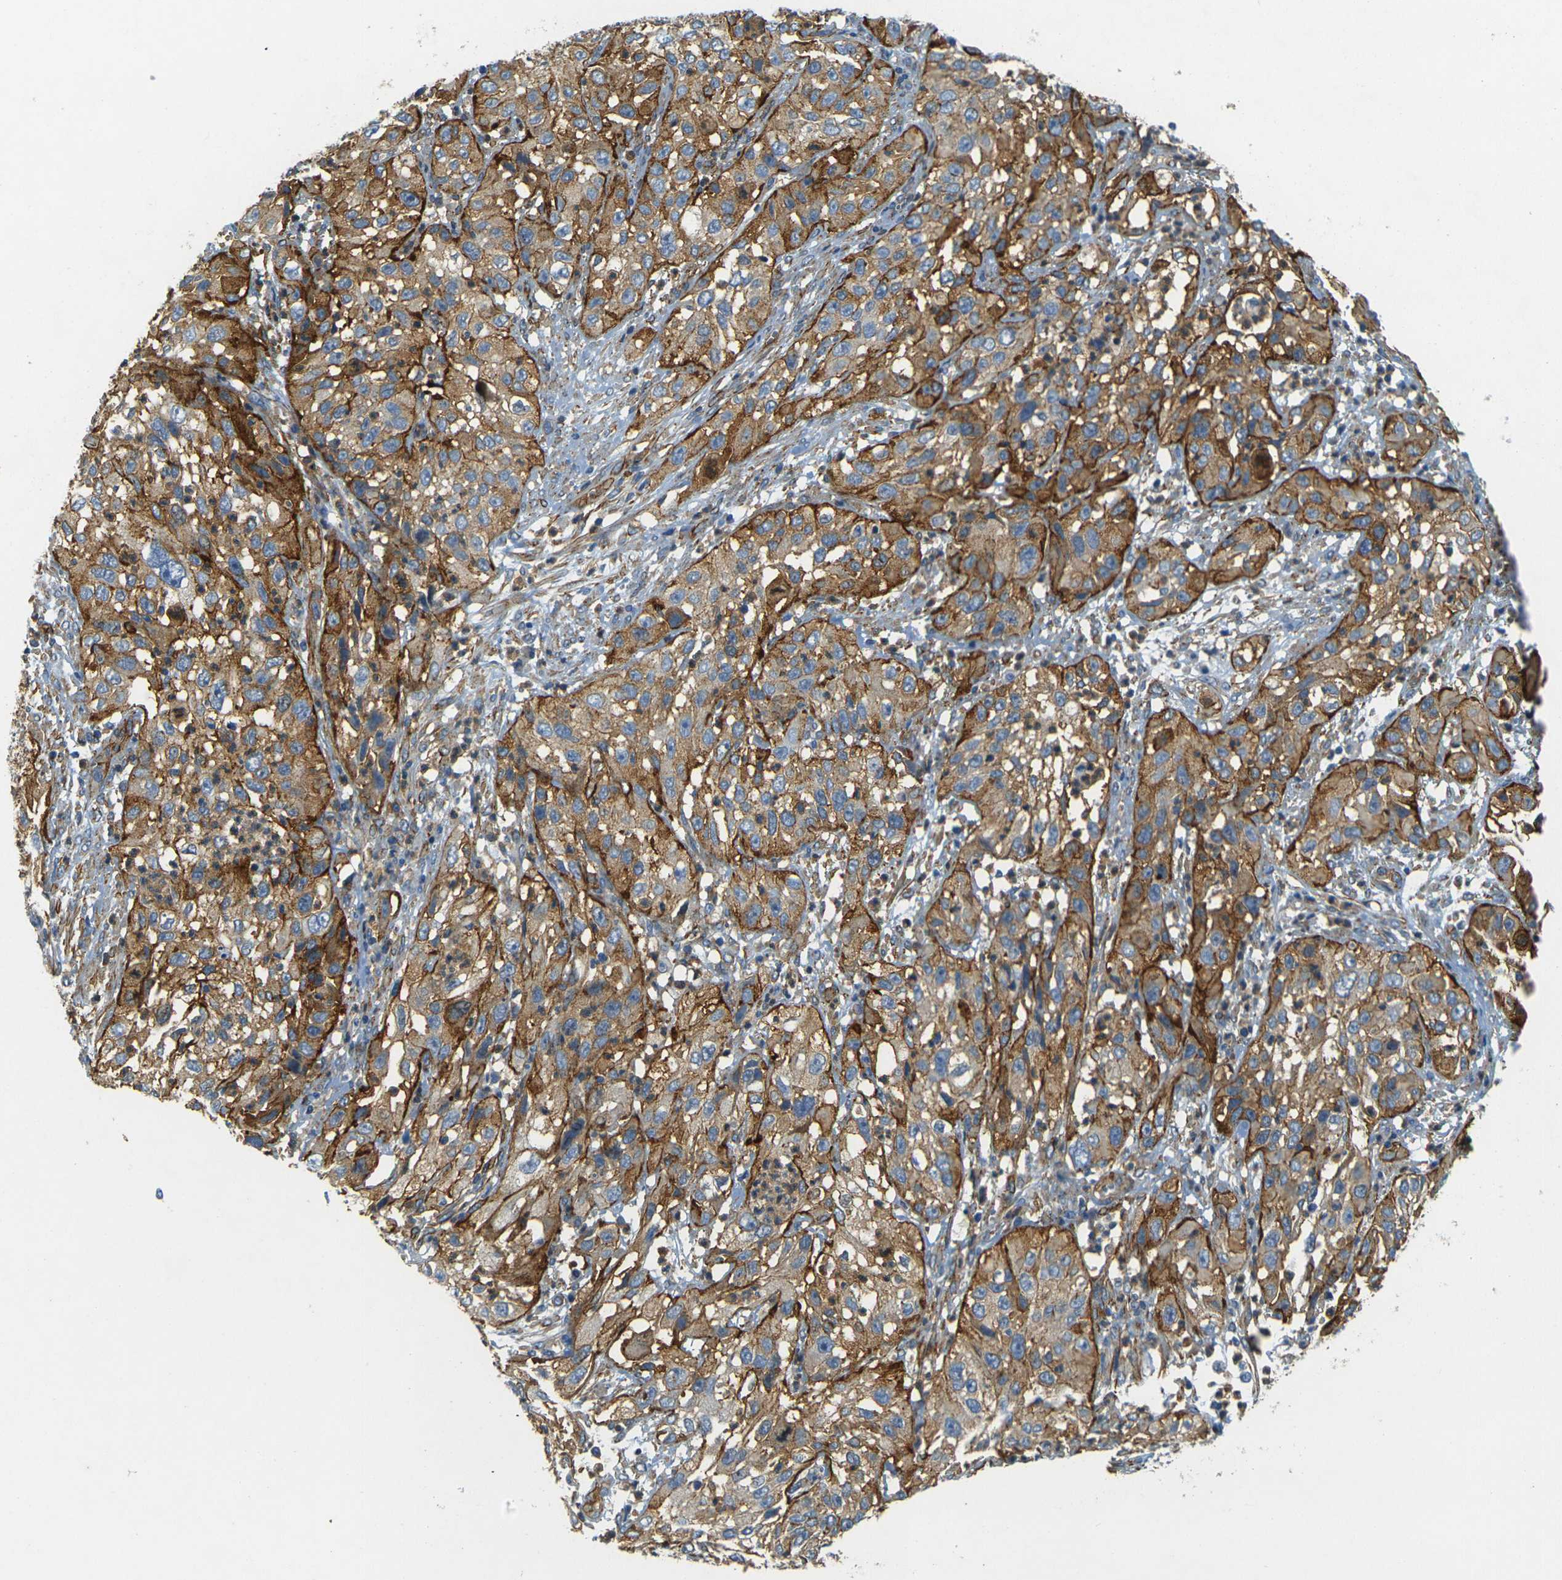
{"staining": {"intensity": "moderate", "quantity": ">75%", "location": "cytoplasmic/membranous"}, "tissue": "cervical cancer", "cell_type": "Tumor cells", "image_type": "cancer", "snomed": [{"axis": "morphology", "description": "Squamous cell carcinoma, NOS"}, {"axis": "topography", "description": "Cervix"}], "caption": "Immunohistochemical staining of cervical squamous cell carcinoma displays medium levels of moderate cytoplasmic/membranous protein staining in approximately >75% of tumor cells.", "gene": "EPHA7", "patient": {"sex": "female", "age": 32}}